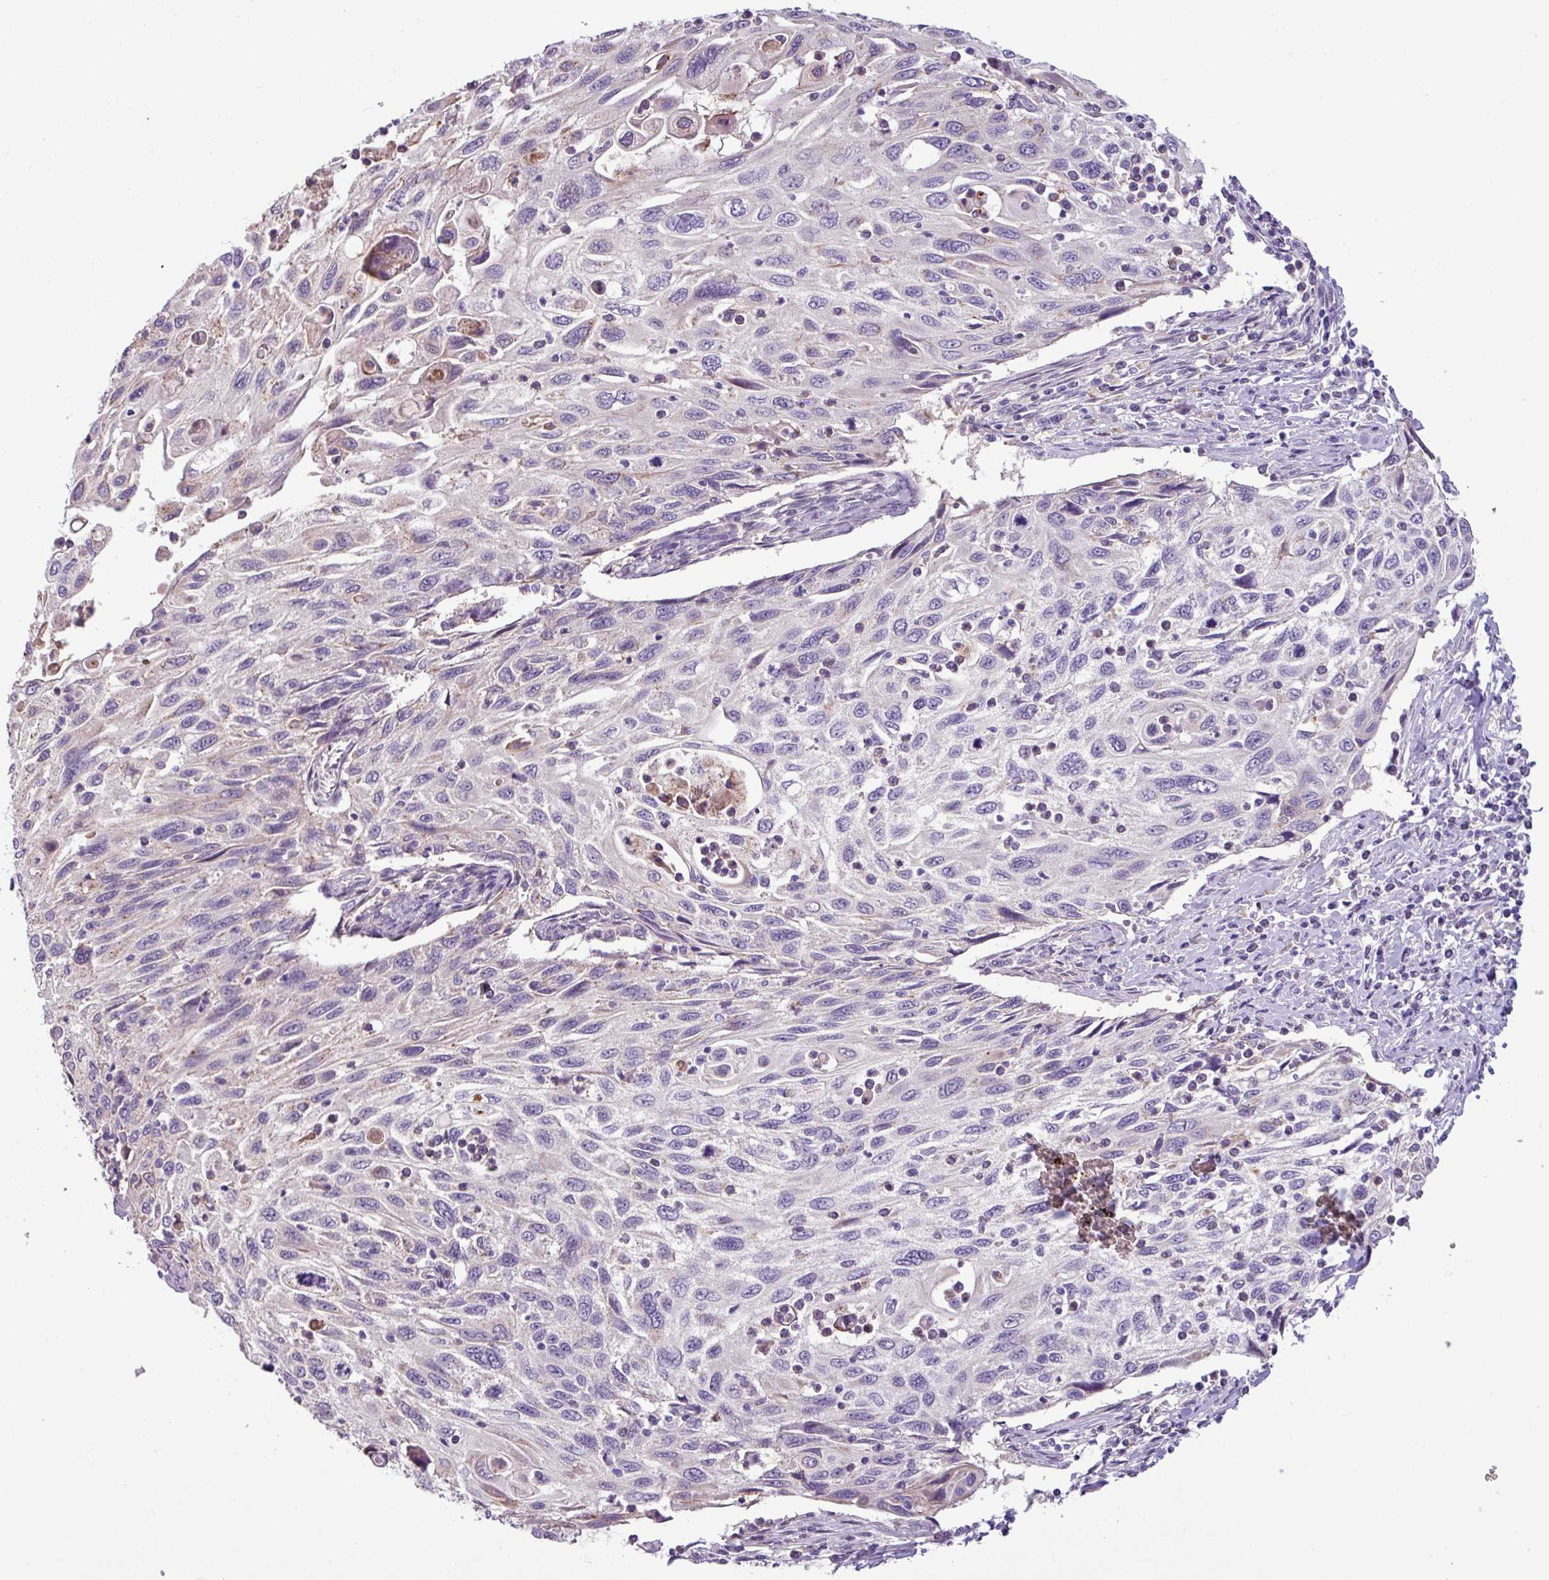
{"staining": {"intensity": "weak", "quantity": "<25%", "location": "cytoplasmic/membranous"}, "tissue": "cervical cancer", "cell_type": "Tumor cells", "image_type": "cancer", "snomed": [{"axis": "morphology", "description": "Squamous cell carcinoma, NOS"}, {"axis": "topography", "description": "Cervix"}], "caption": "Protein analysis of cervical cancer demonstrates no significant expression in tumor cells.", "gene": "PNLDC1", "patient": {"sex": "female", "age": 70}}